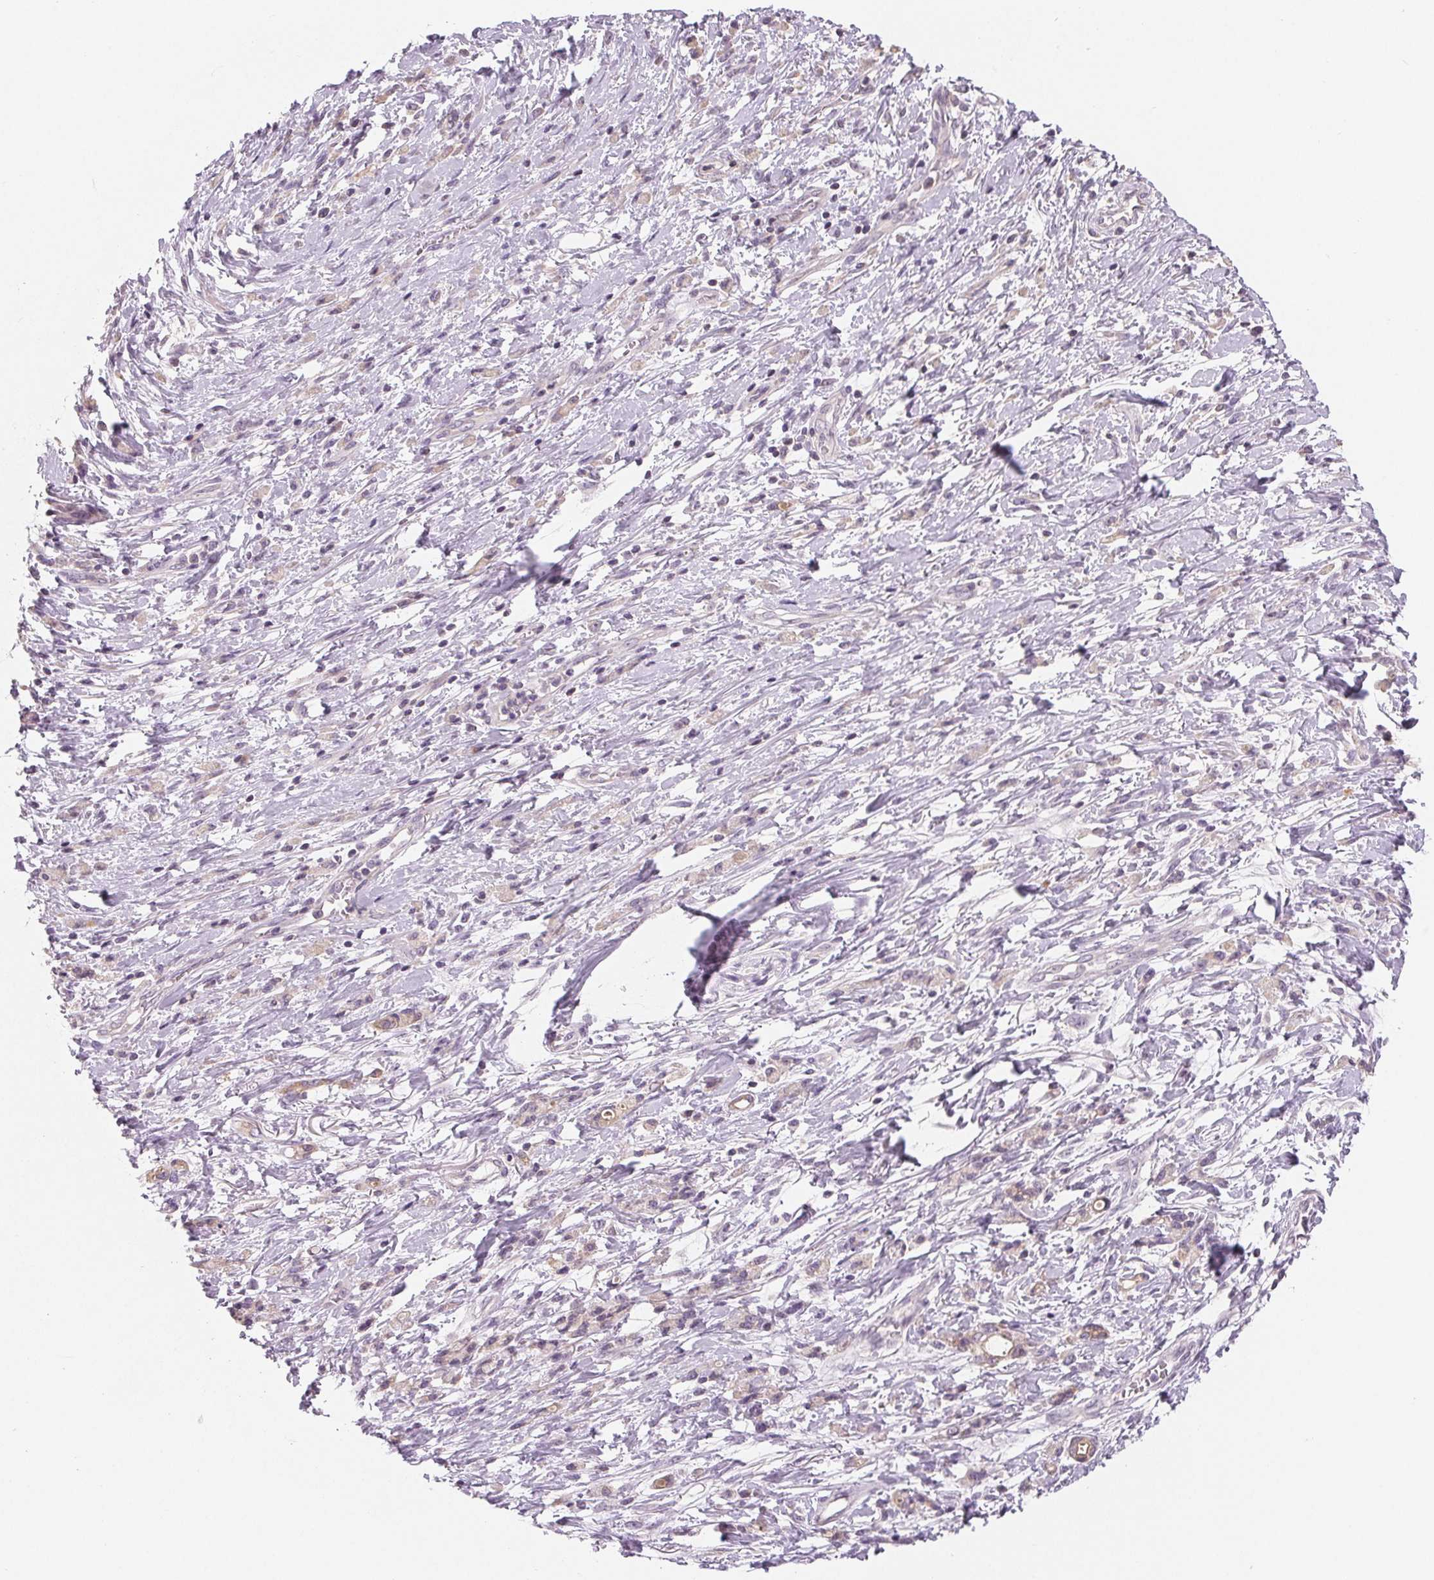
{"staining": {"intensity": "negative", "quantity": "none", "location": "none"}, "tissue": "stomach cancer", "cell_type": "Tumor cells", "image_type": "cancer", "snomed": [{"axis": "morphology", "description": "Adenocarcinoma, NOS"}, {"axis": "topography", "description": "Stomach"}], "caption": "Tumor cells show no significant staining in adenocarcinoma (stomach). (DAB IHC with hematoxylin counter stain).", "gene": "VTCN1", "patient": {"sex": "female", "age": 84}}